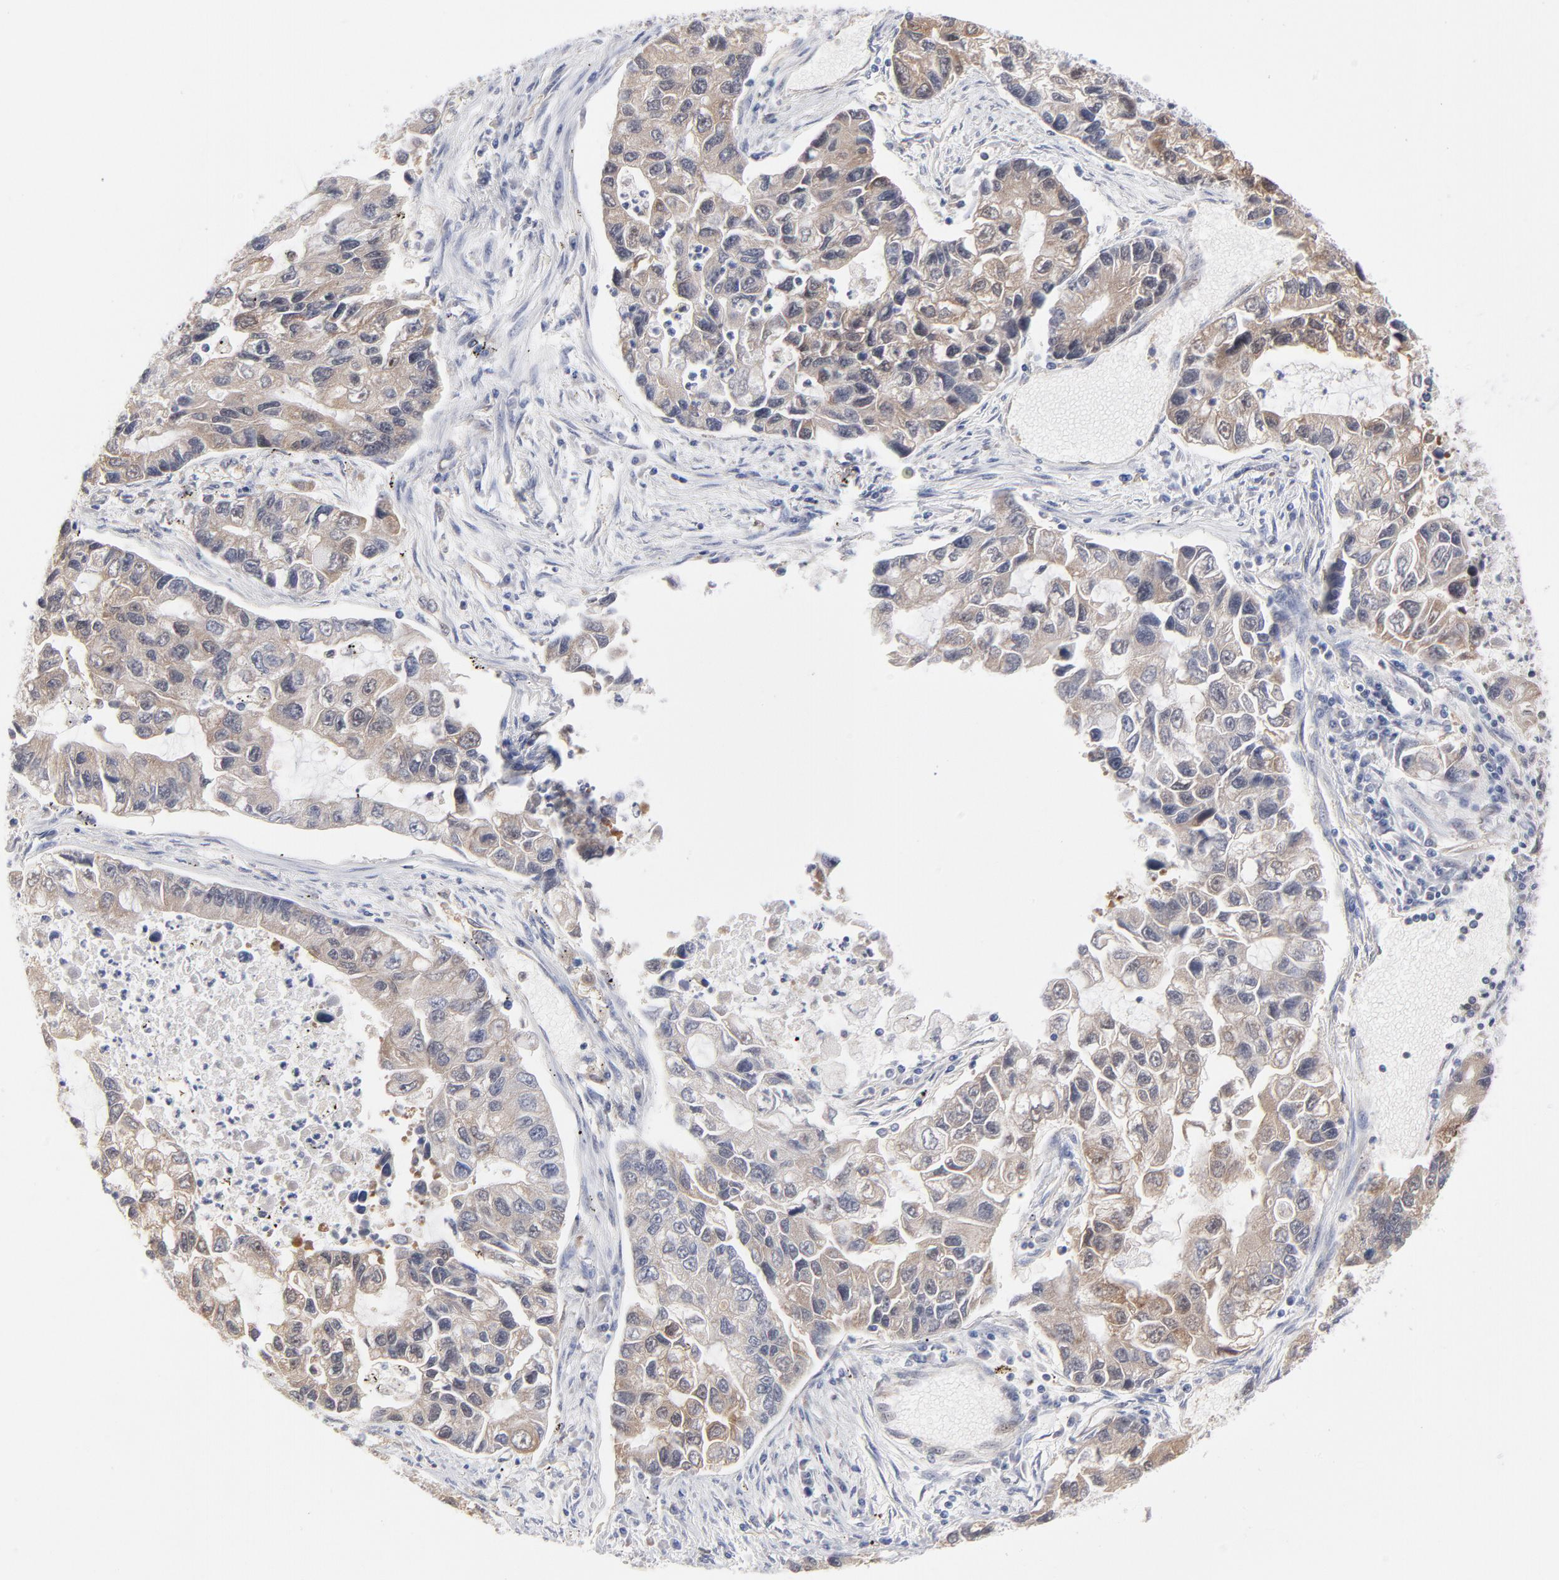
{"staining": {"intensity": "weak", "quantity": ">75%", "location": "cytoplasmic/membranous"}, "tissue": "lung cancer", "cell_type": "Tumor cells", "image_type": "cancer", "snomed": [{"axis": "morphology", "description": "Adenocarcinoma, NOS"}, {"axis": "topography", "description": "Lung"}], "caption": "A high-resolution photomicrograph shows IHC staining of lung cancer (adenocarcinoma), which displays weak cytoplasmic/membranous staining in about >75% of tumor cells.", "gene": "ARRB1", "patient": {"sex": "female", "age": 51}}